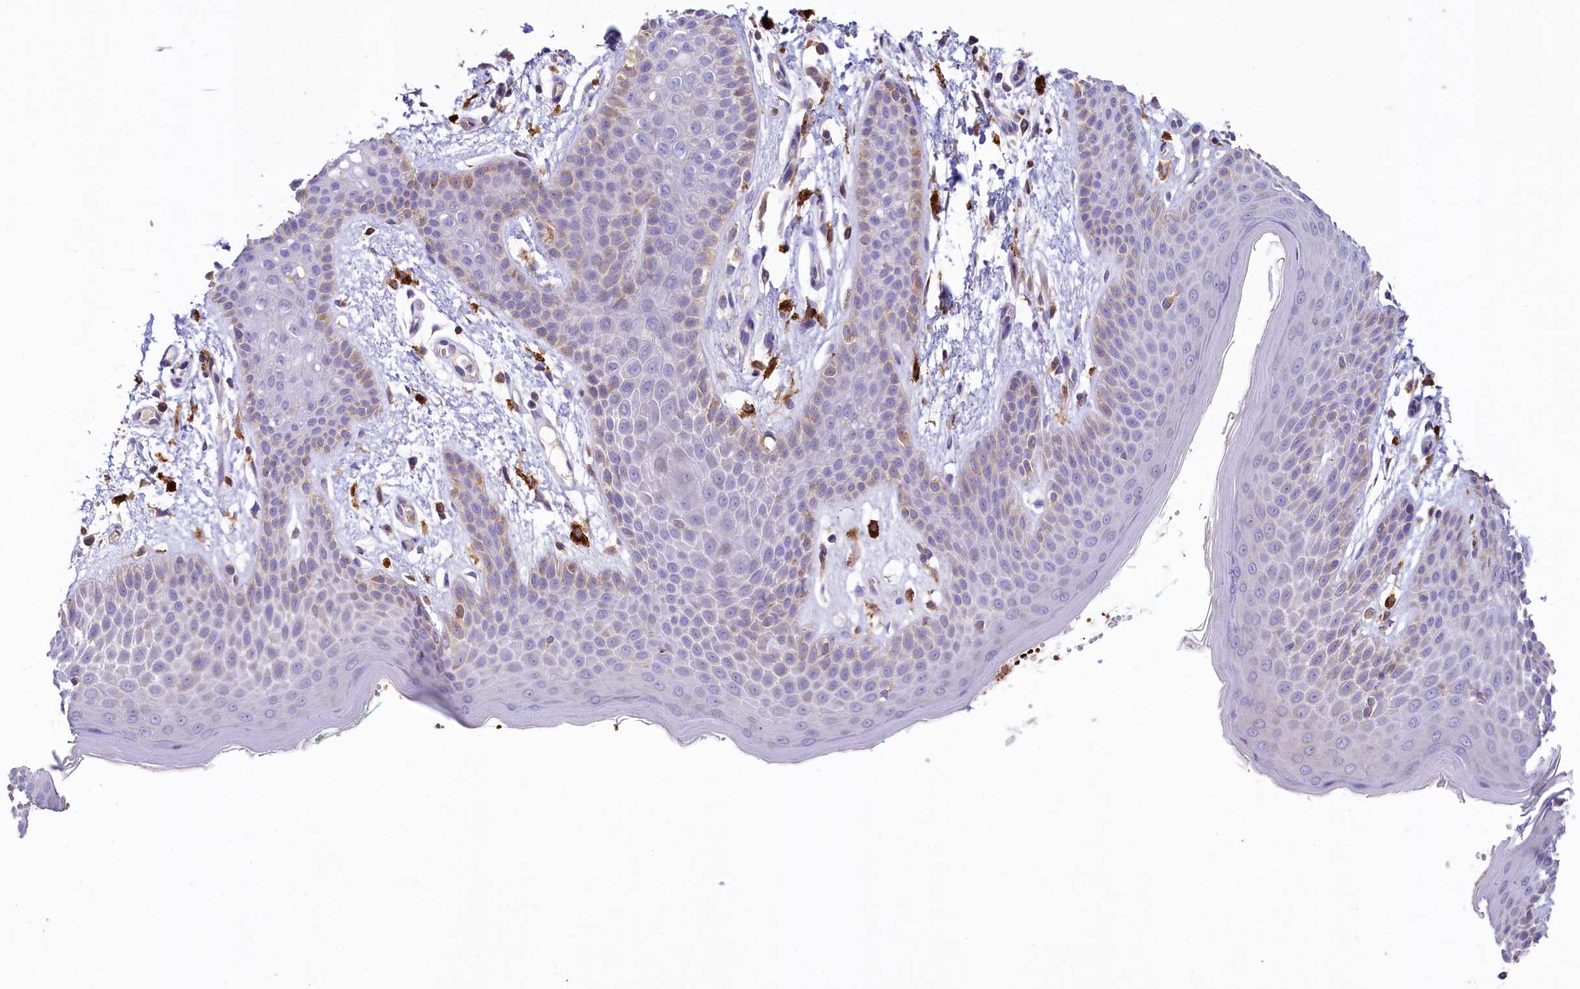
{"staining": {"intensity": "negative", "quantity": "none", "location": "none"}, "tissue": "skin", "cell_type": "Epidermal cells", "image_type": "normal", "snomed": [{"axis": "morphology", "description": "Normal tissue, NOS"}, {"axis": "topography", "description": "Anal"}], "caption": "DAB immunohistochemical staining of benign skin shows no significant positivity in epidermal cells.", "gene": "HPS6", "patient": {"sex": "male", "age": 74}}